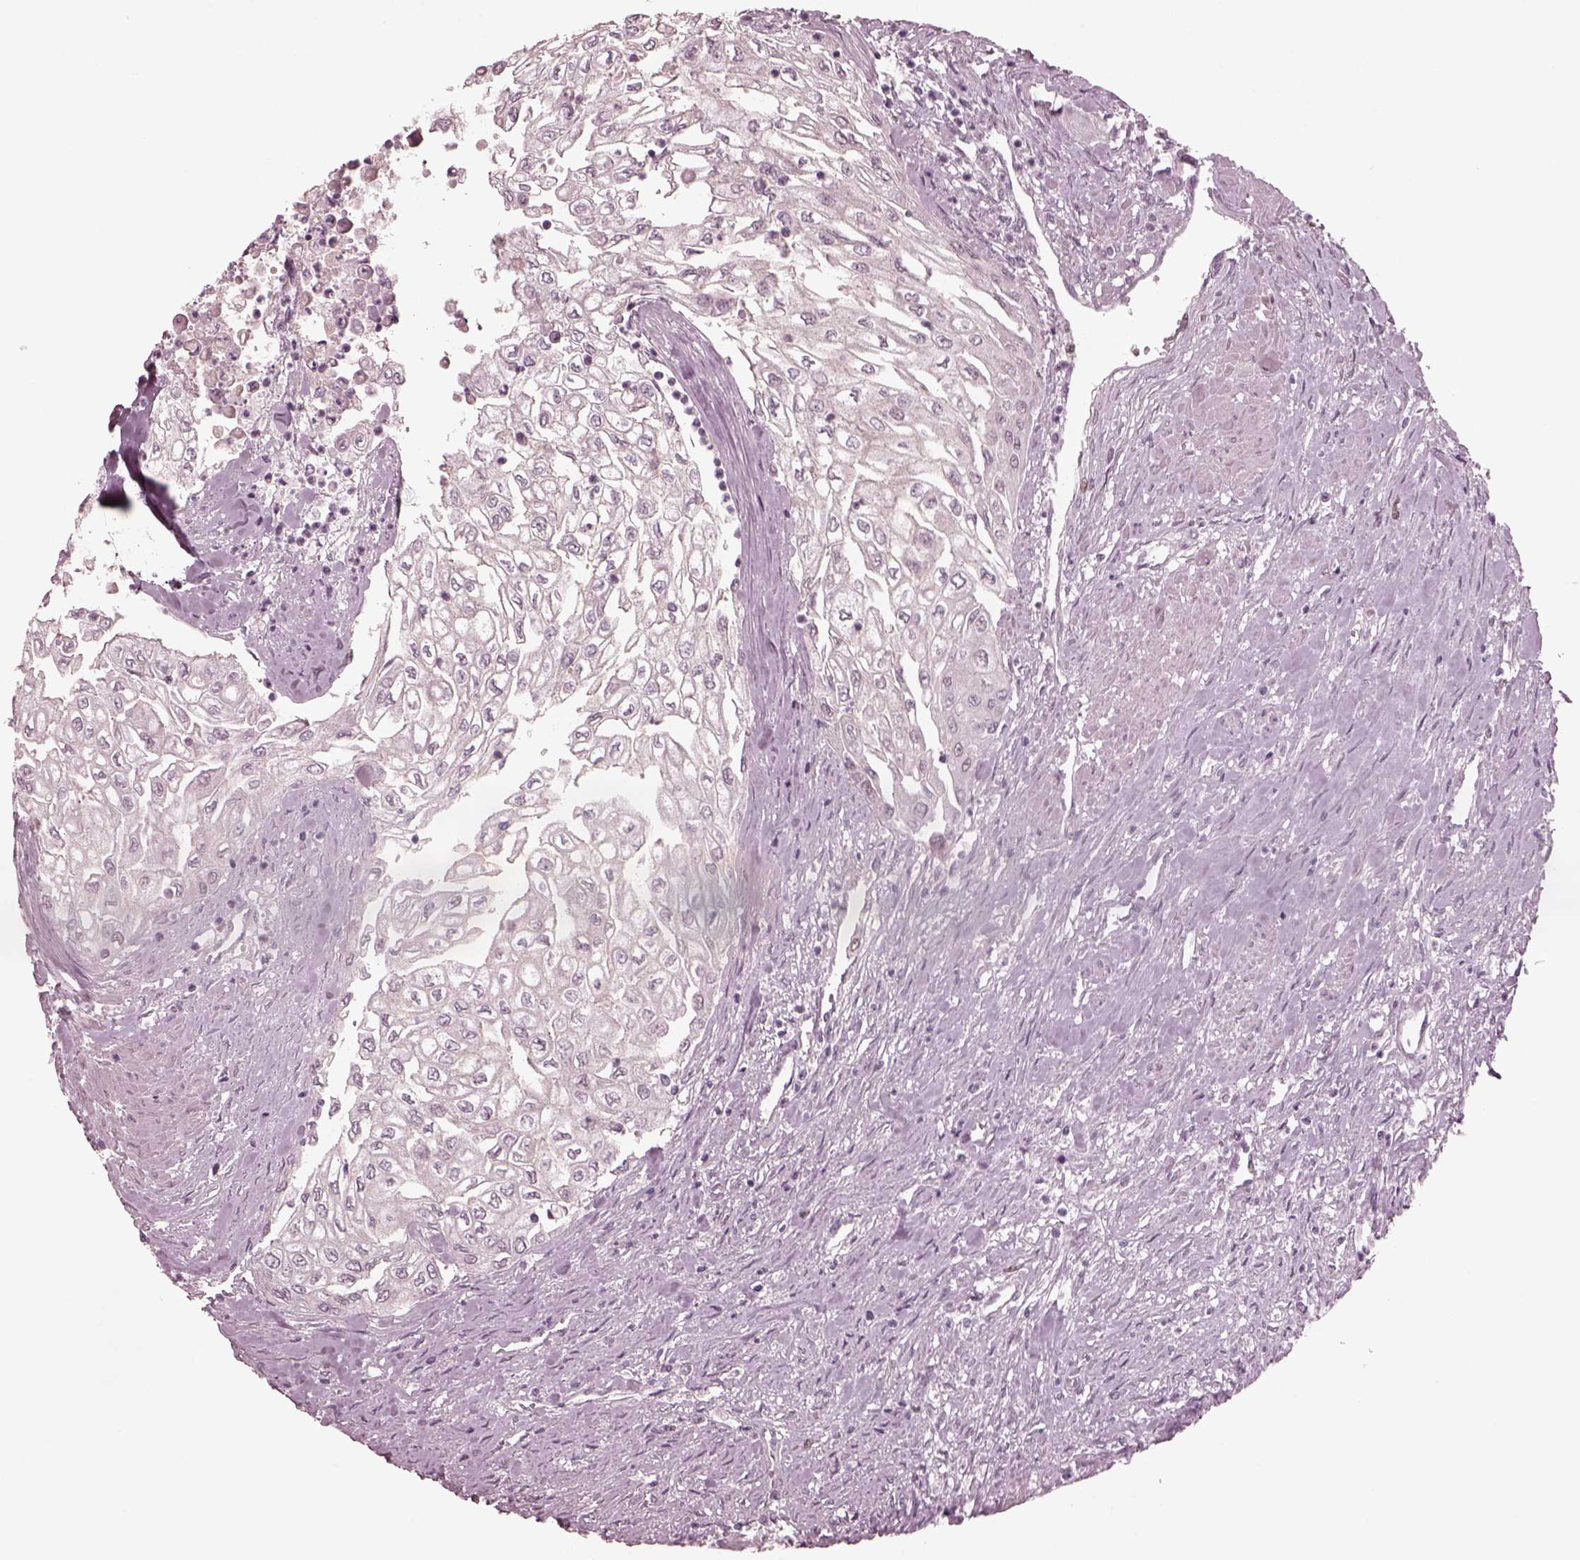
{"staining": {"intensity": "negative", "quantity": "none", "location": "none"}, "tissue": "urothelial cancer", "cell_type": "Tumor cells", "image_type": "cancer", "snomed": [{"axis": "morphology", "description": "Urothelial carcinoma, High grade"}, {"axis": "topography", "description": "Urinary bladder"}], "caption": "Histopathology image shows no significant protein staining in tumor cells of high-grade urothelial carcinoma. (Stains: DAB immunohistochemistry (IHC) with hematoxylin counter stain, Microscopy: brightfield microscopy at high magnification).", "gene": "SAXO1", "patient": {"sex": "male", "age": 62}}